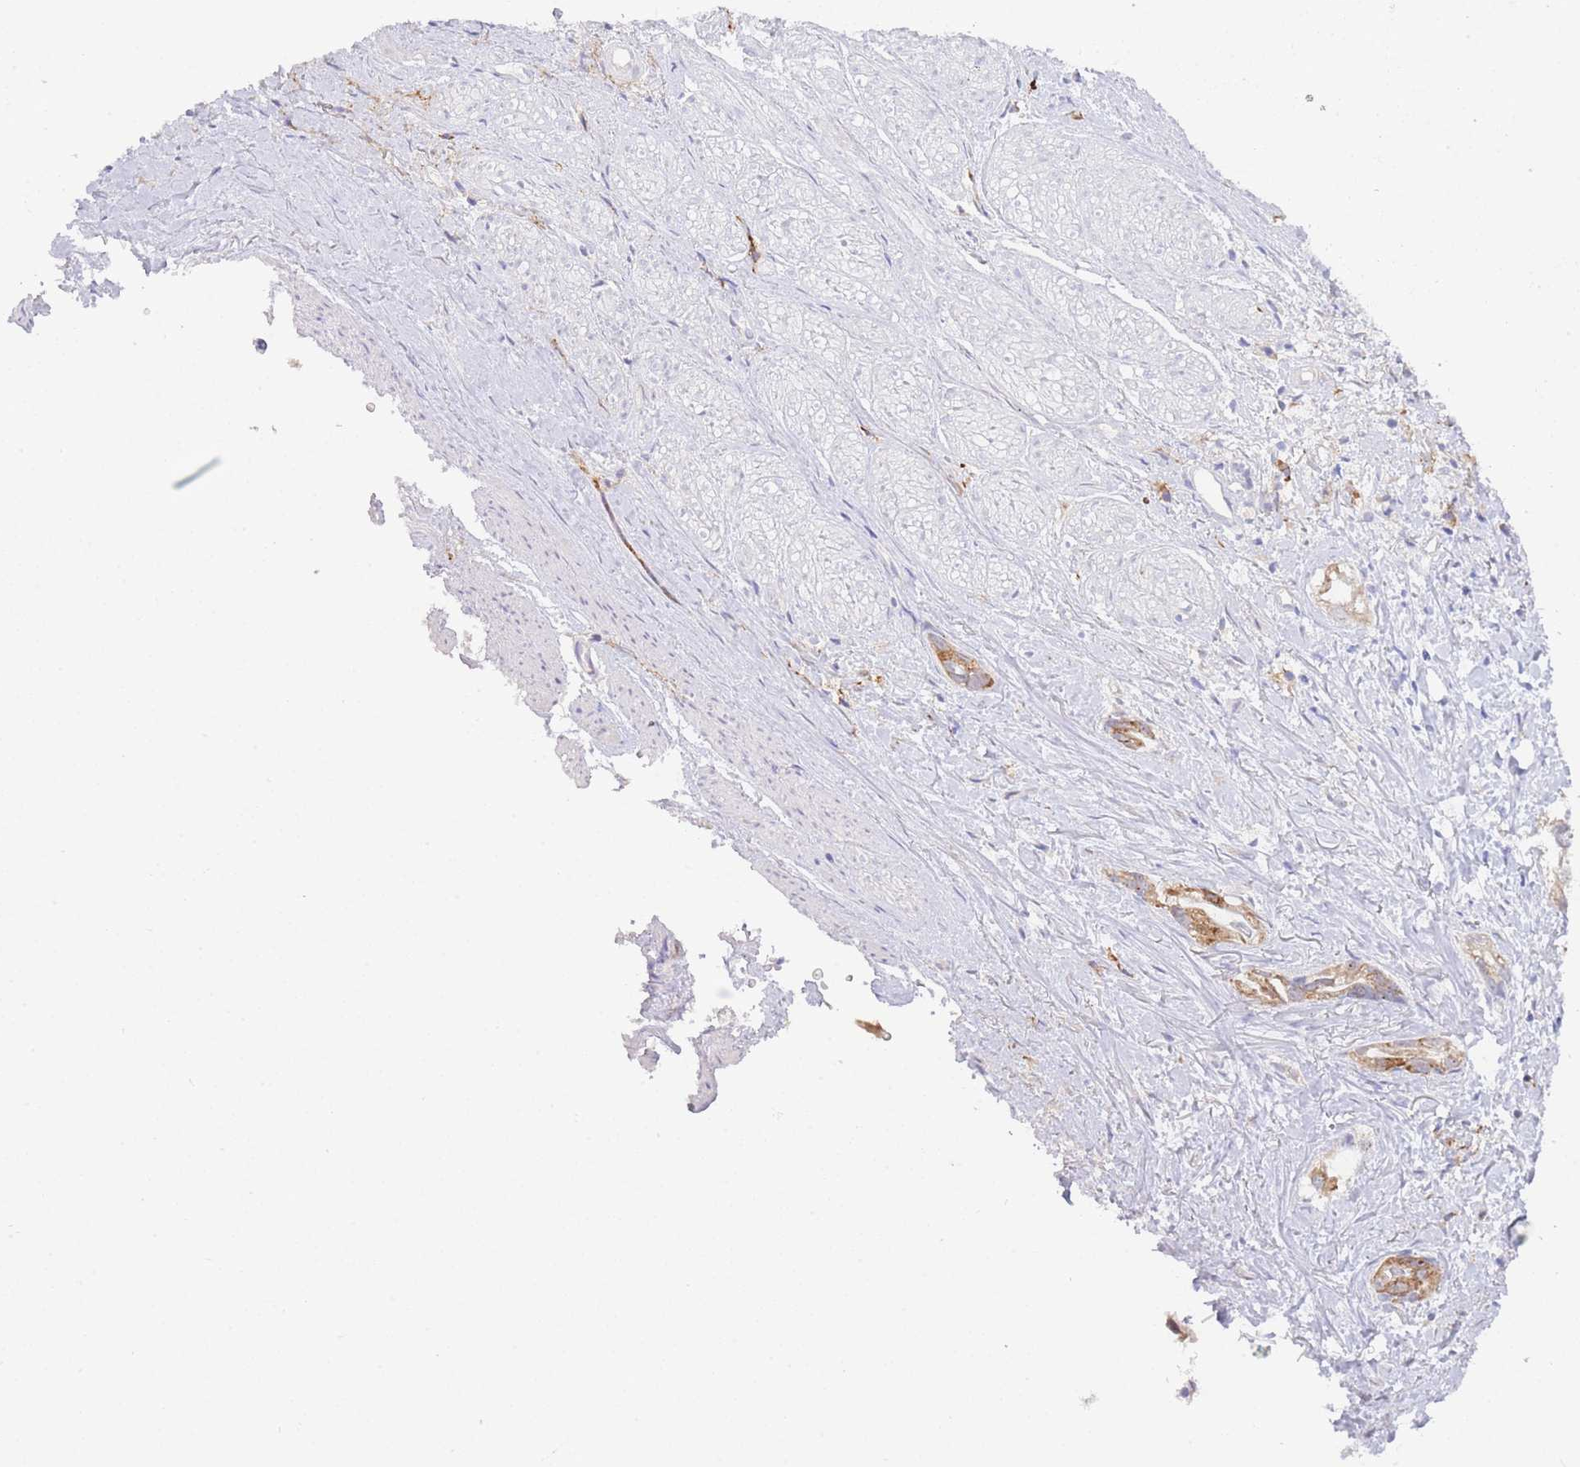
{"staining": {"intensity": "moderate", "quantity": ">75%", "location": "cytoplasmic/membranous"}, "tissue": "stomach cancer", "cell_type": "Tumor cells", "image_type": "cancer", "snomed": [{"axis": "morphology", "description": "Adenocarcinoma, NOS"}, {"axis": "topography", "description": "Stomach"}], "caption": "Immunohistochemistry (IHC) image of human stomach cancer stained for a protein (brown), which exhibits medium levels of moderate cytoplasmic/membranous positivity in approximately >75% of tumor cells.", "gene": "ZNF510", "patient": {"sex": "male", "age": 55}}